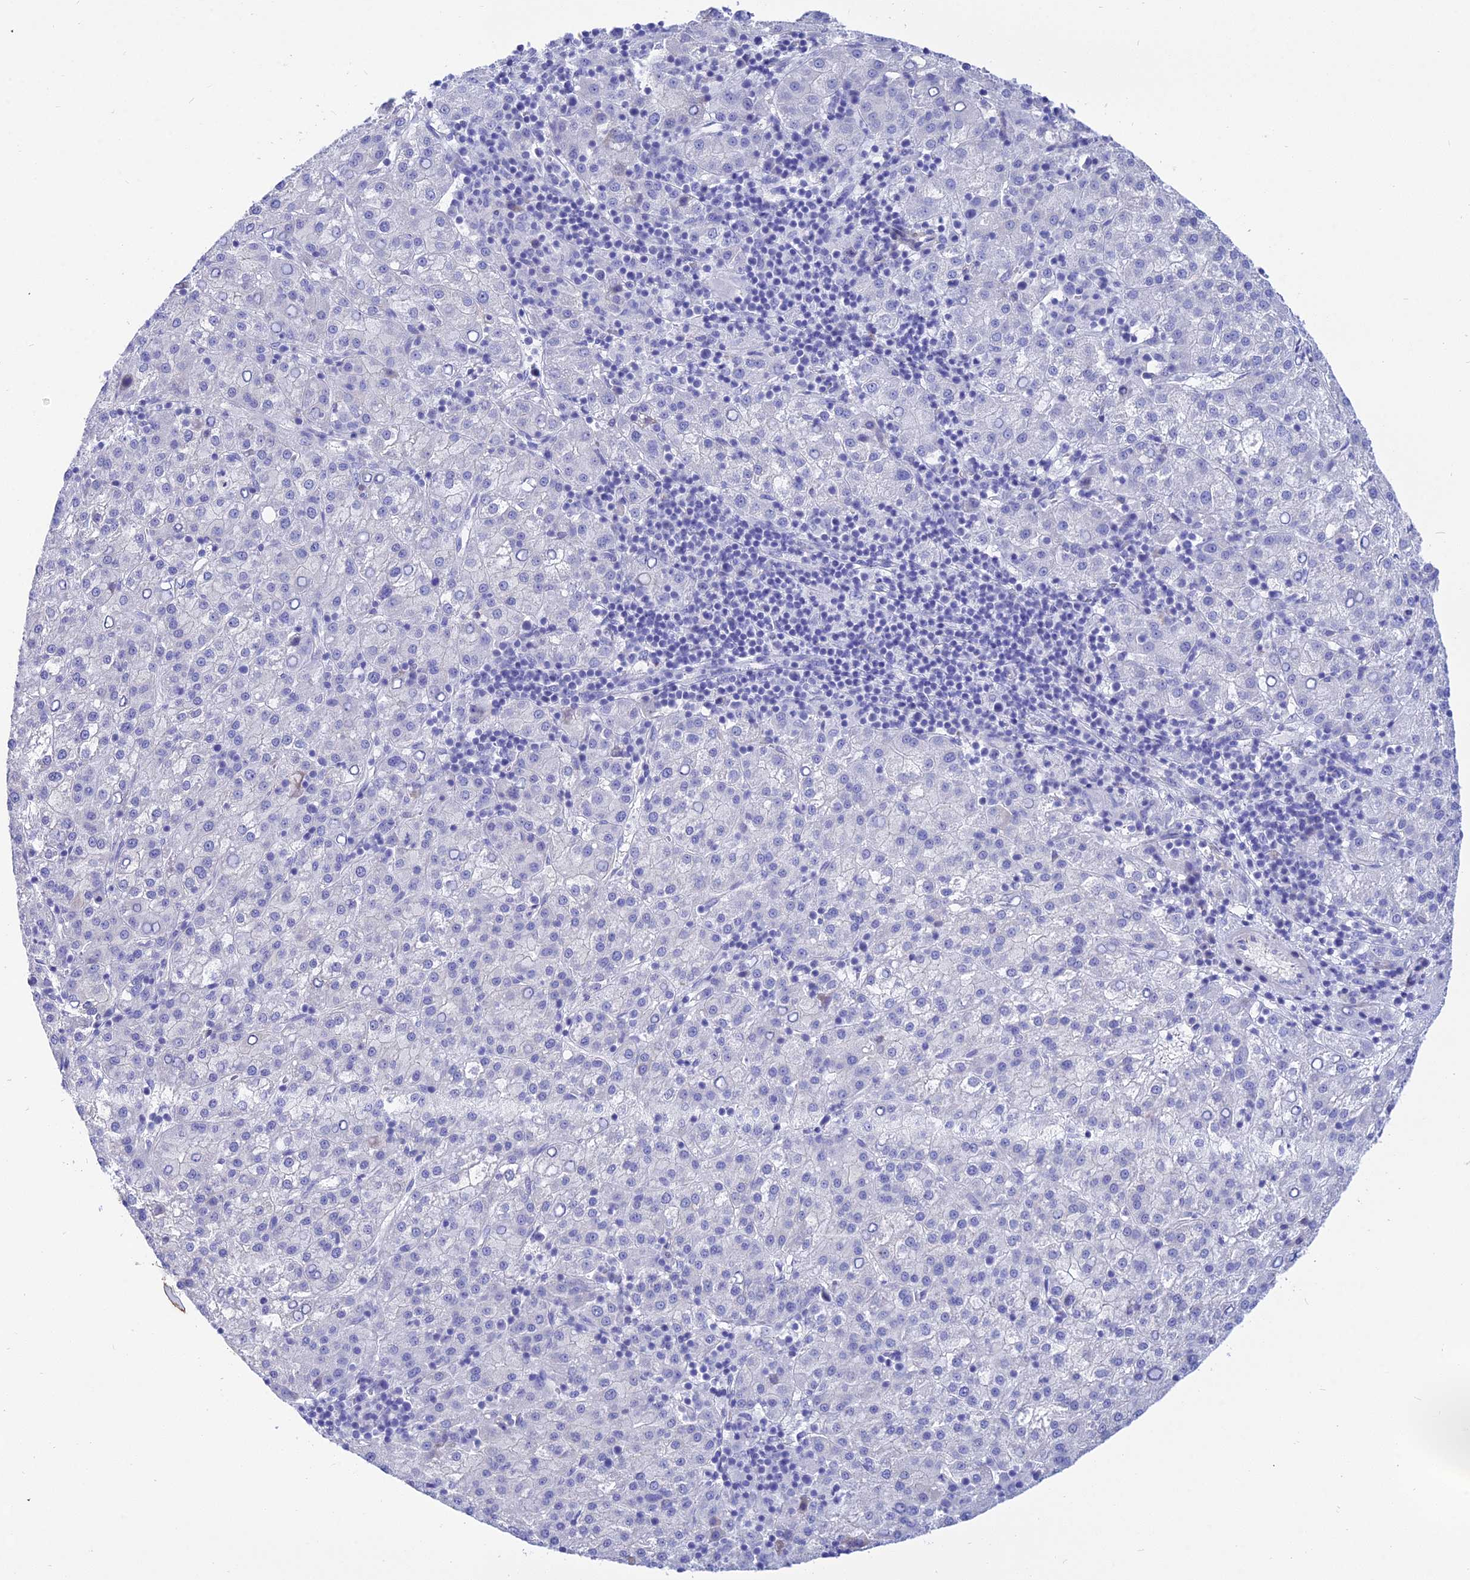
{"staining": {"intensity": "negative", "quantity": "none", "location": "none"}, "tissue": "liver cancer", "cell_type": "Tumor cells", "image_type": "cancer", "snomed": [{"axis": "morphology", "description": "Carcinoma, Hepatocellular, NOS"}, {"axis": "topography", "description": "Liver"}], "caption": "This is an IHC micrograph of liver cancer. There is no staining in tumor cells.", "gene": "DEFB107A", "patient": {"sex": "female", "age": 58}}